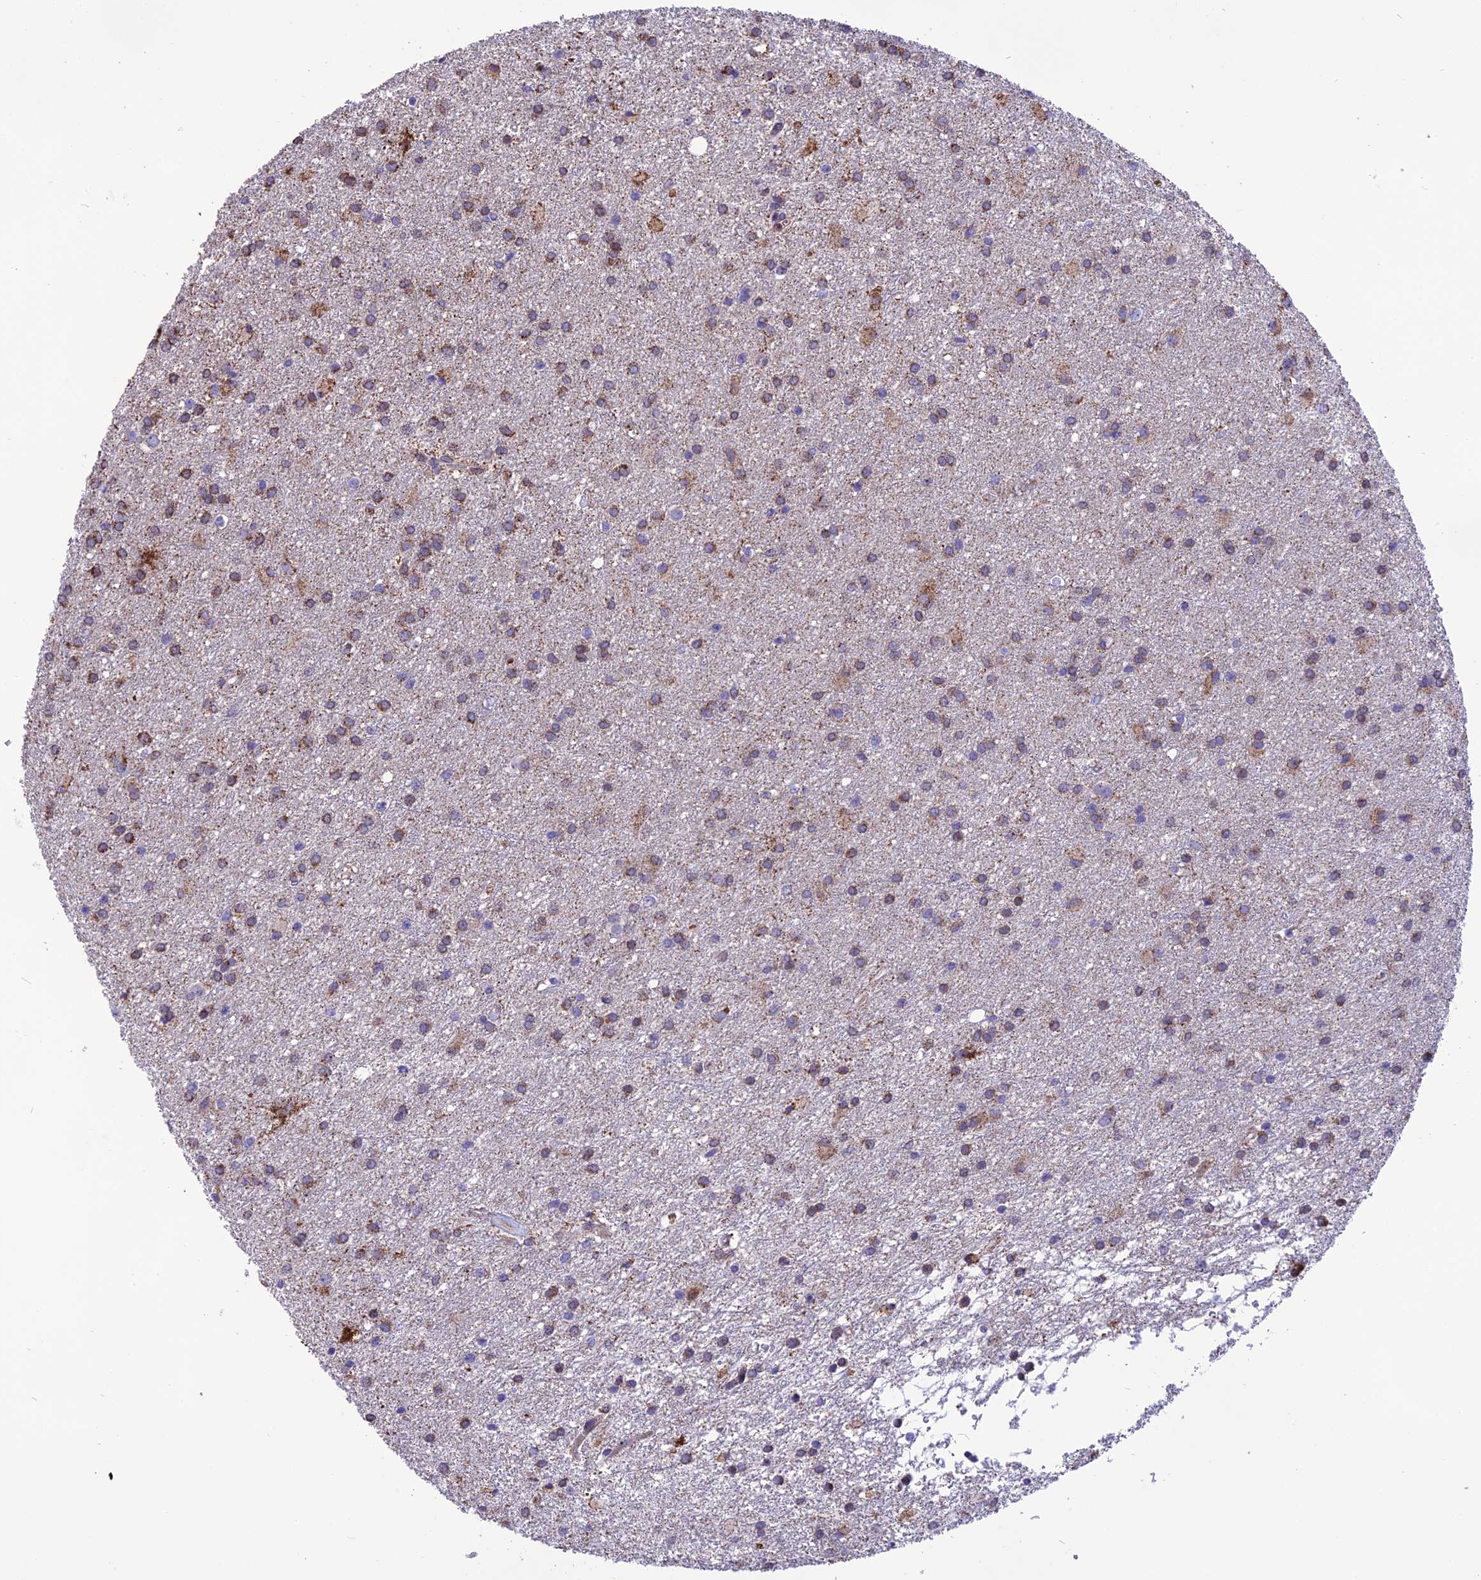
{"staining": {"intensity": "moderate", "quantity": "25%-75%", "location": "cytoplasmic/membranous"}, "tissue": "glioma", "cell_type": "Tumor cells", "image_type": "cancer", "snomed": [{"axis": "morphology", "description": "Glioma, malignant, High grade"}, {"axis": "topography", "description": "Brain"}], "caption": "This image reveals IHC staining of glioma, with medium moderate cytoplasmic/membranous positivity in approximately 25%-75% of tumor cells.", "gene": "DOC2B", "patient": {"sex": "female", "age": 50}}